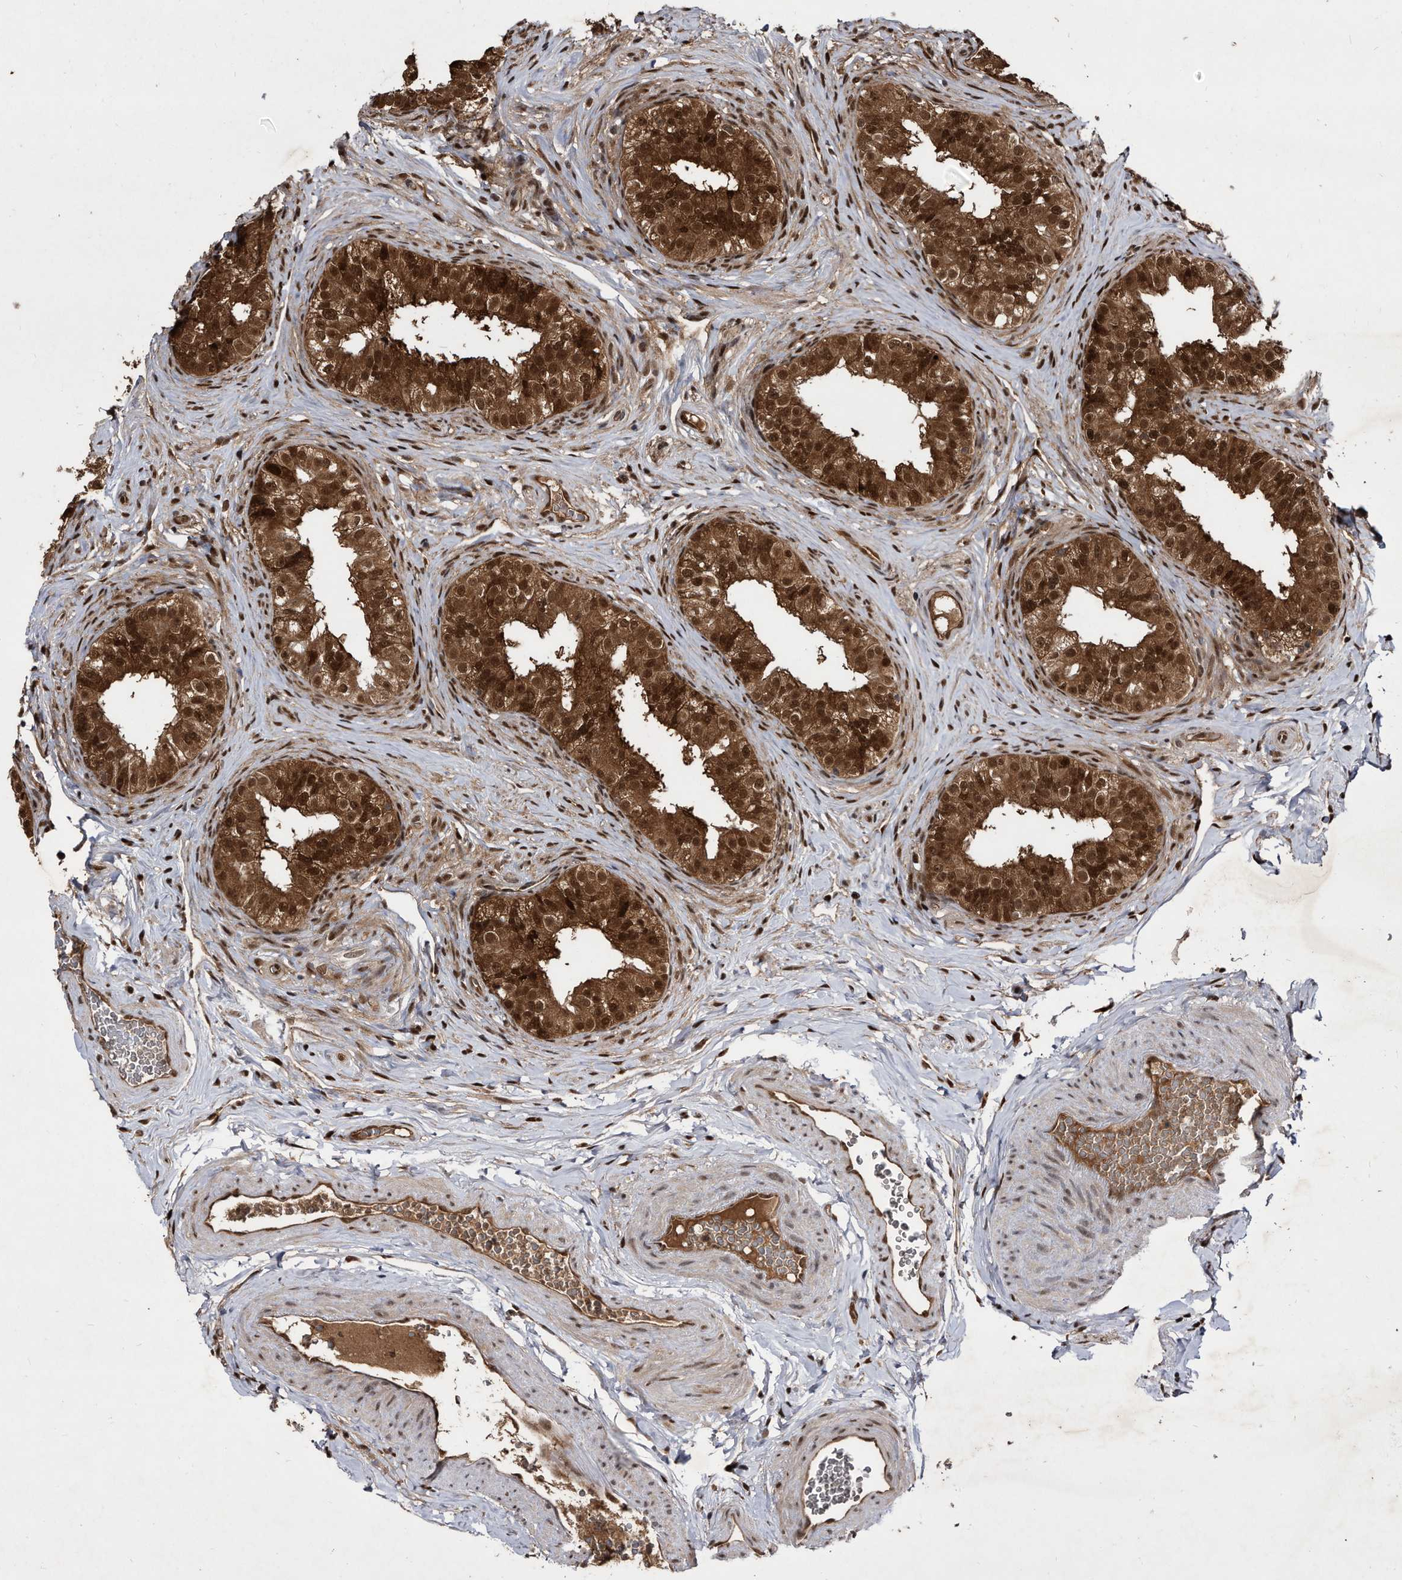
{"staining": {"intensity": "strong", "quantity": ">75%", "location": "cytoplasmic/membranous,nuclear"}, "tissue": "epididymis", "cell_type": "Glandular cells", "image_type": "normal", "snomed": [{"axis": "morphology", "description": "Normal tissue, NOS"}, {"axis": "topography", "description": "Epididymis"}], "caption": "IHC (DAB) staining of unremarkable epididymis demonstrates strong cytoplasmic/membranous,nuclear protein positivity in approximately >75% of glandular cells.", "gene": "RAD23B", "patient": {"sex": "male", "age": 49}}